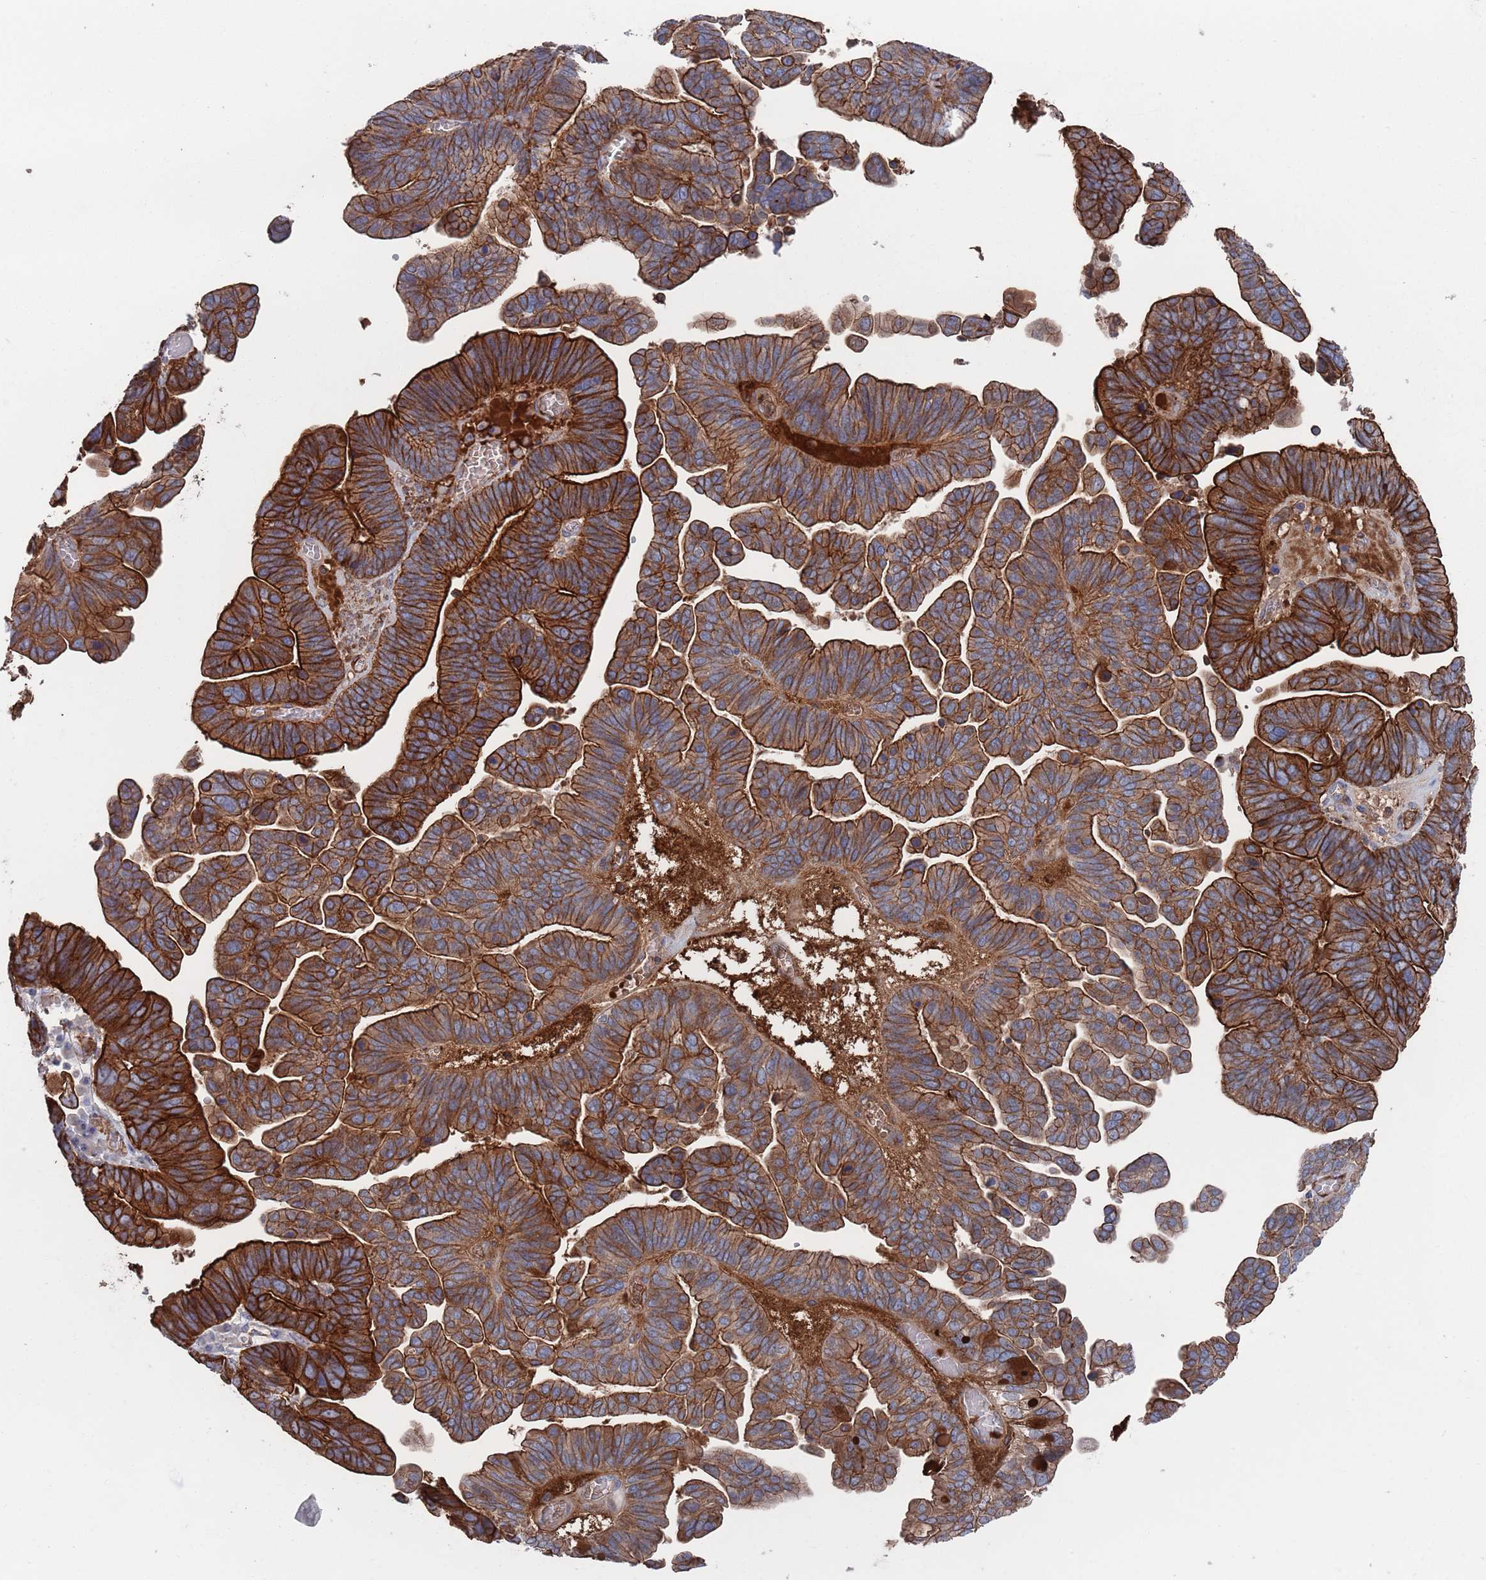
{"staining": {"intensity": "strong", "quantity": ">75%", "location": "cytoplasmic/membranous"}, "tissue": "ovarian cancer", "cell_type": "Tumor cells", "image_type": "cancer", "snomed": [{"axis": "morphology", "description": "Cystadenocarcinoma, serous, NOS"}, {"axis": "topography", "description": "Ovary"}], "caption": "Immunohistochemical staining of human serous cystadenocarcinoma (ovarian) shows high levels of strong cytoplasmic/membranous staining in about >75% of tumor cells.", "gene": "PLEKHA4", "patient": {"sex": "female", "age": 56}}